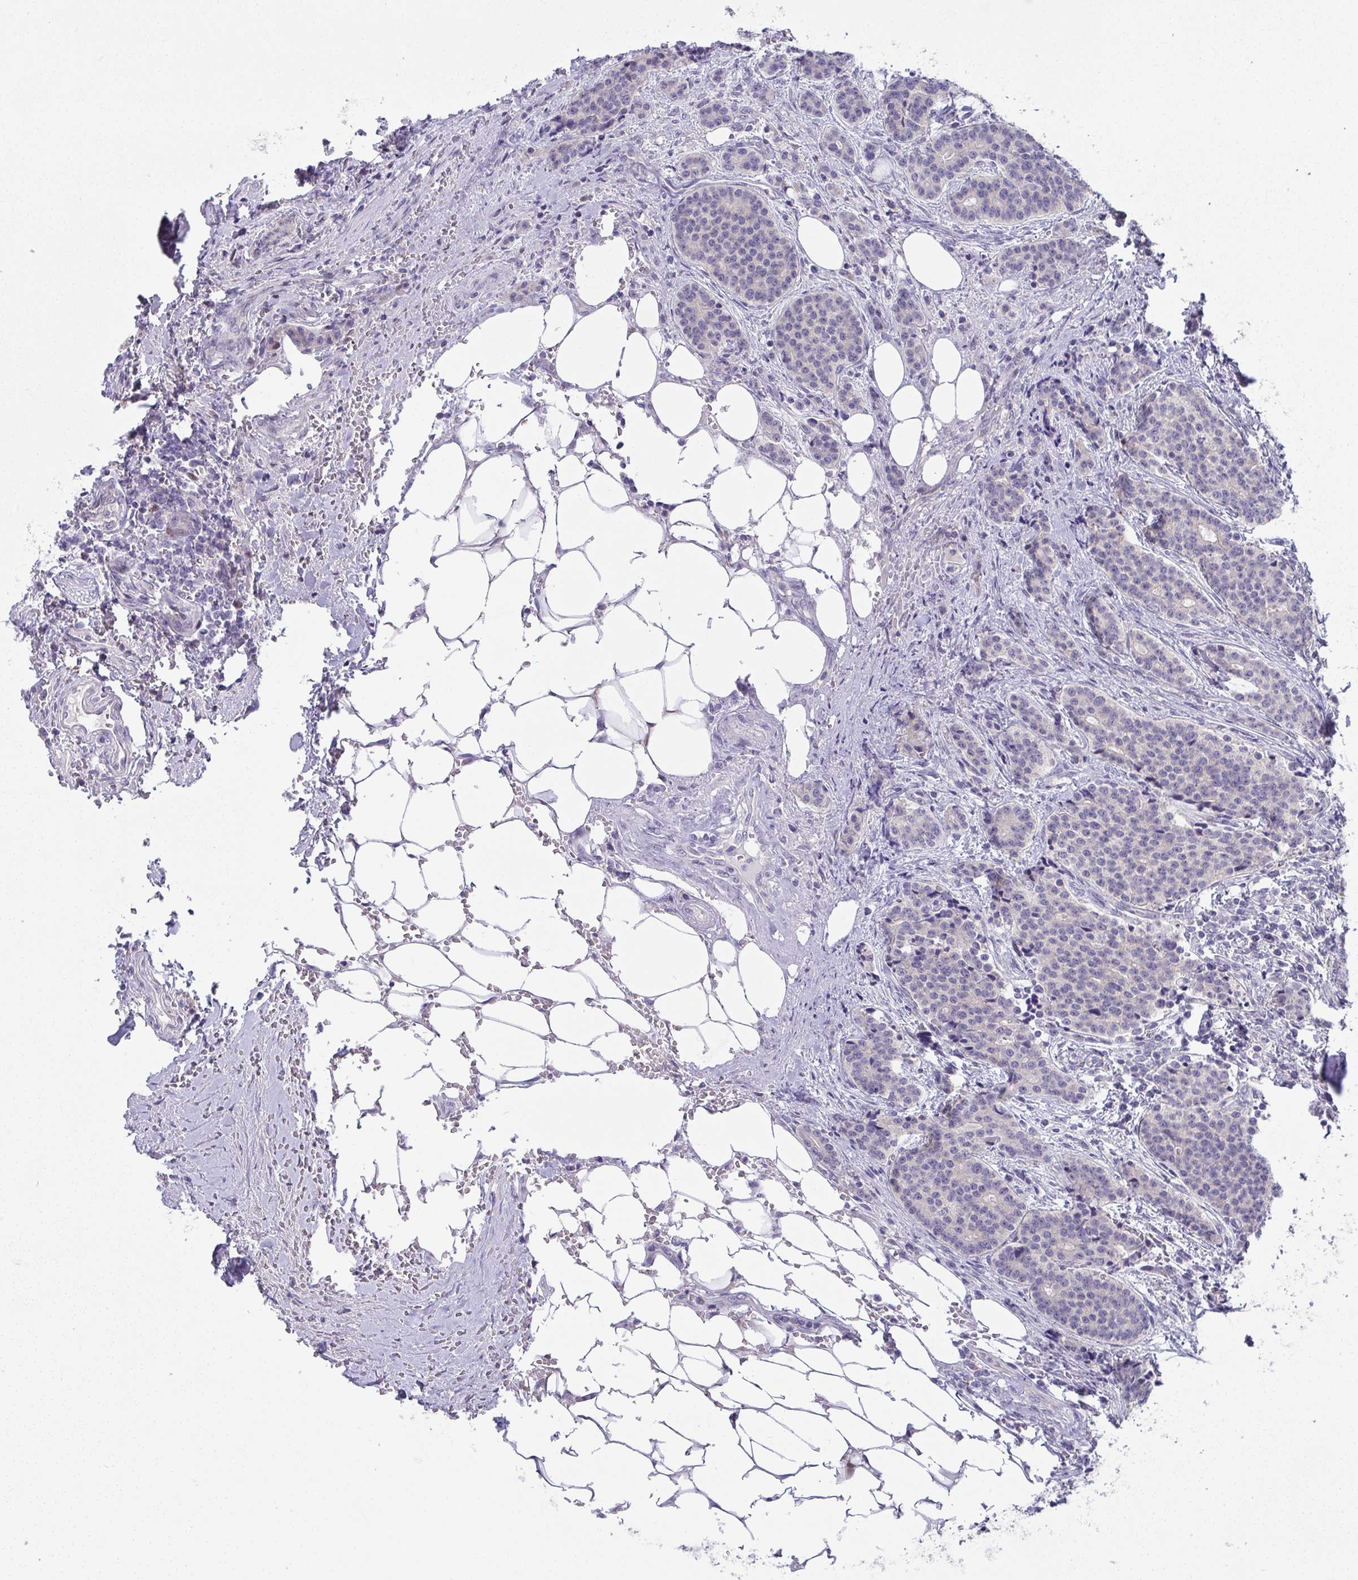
{"staining": {"intensity": "negative", "quantity": "none", "location": "none"}, "tissue": "carcinoid", "cell_type": "Tumor cells", "image_type": "cancer", "snomed": [{"axis": "morphology", "description": "Carcinoid, malignant, NOS"}, {"axis": "topography", "description": "Small intestine"}], "caption": "The histopathology image exhibits no staining of tumor cells in carcinoid (malignant).", "gene": "GALNT16", "patient": {"sex": "female", "age": 73}}